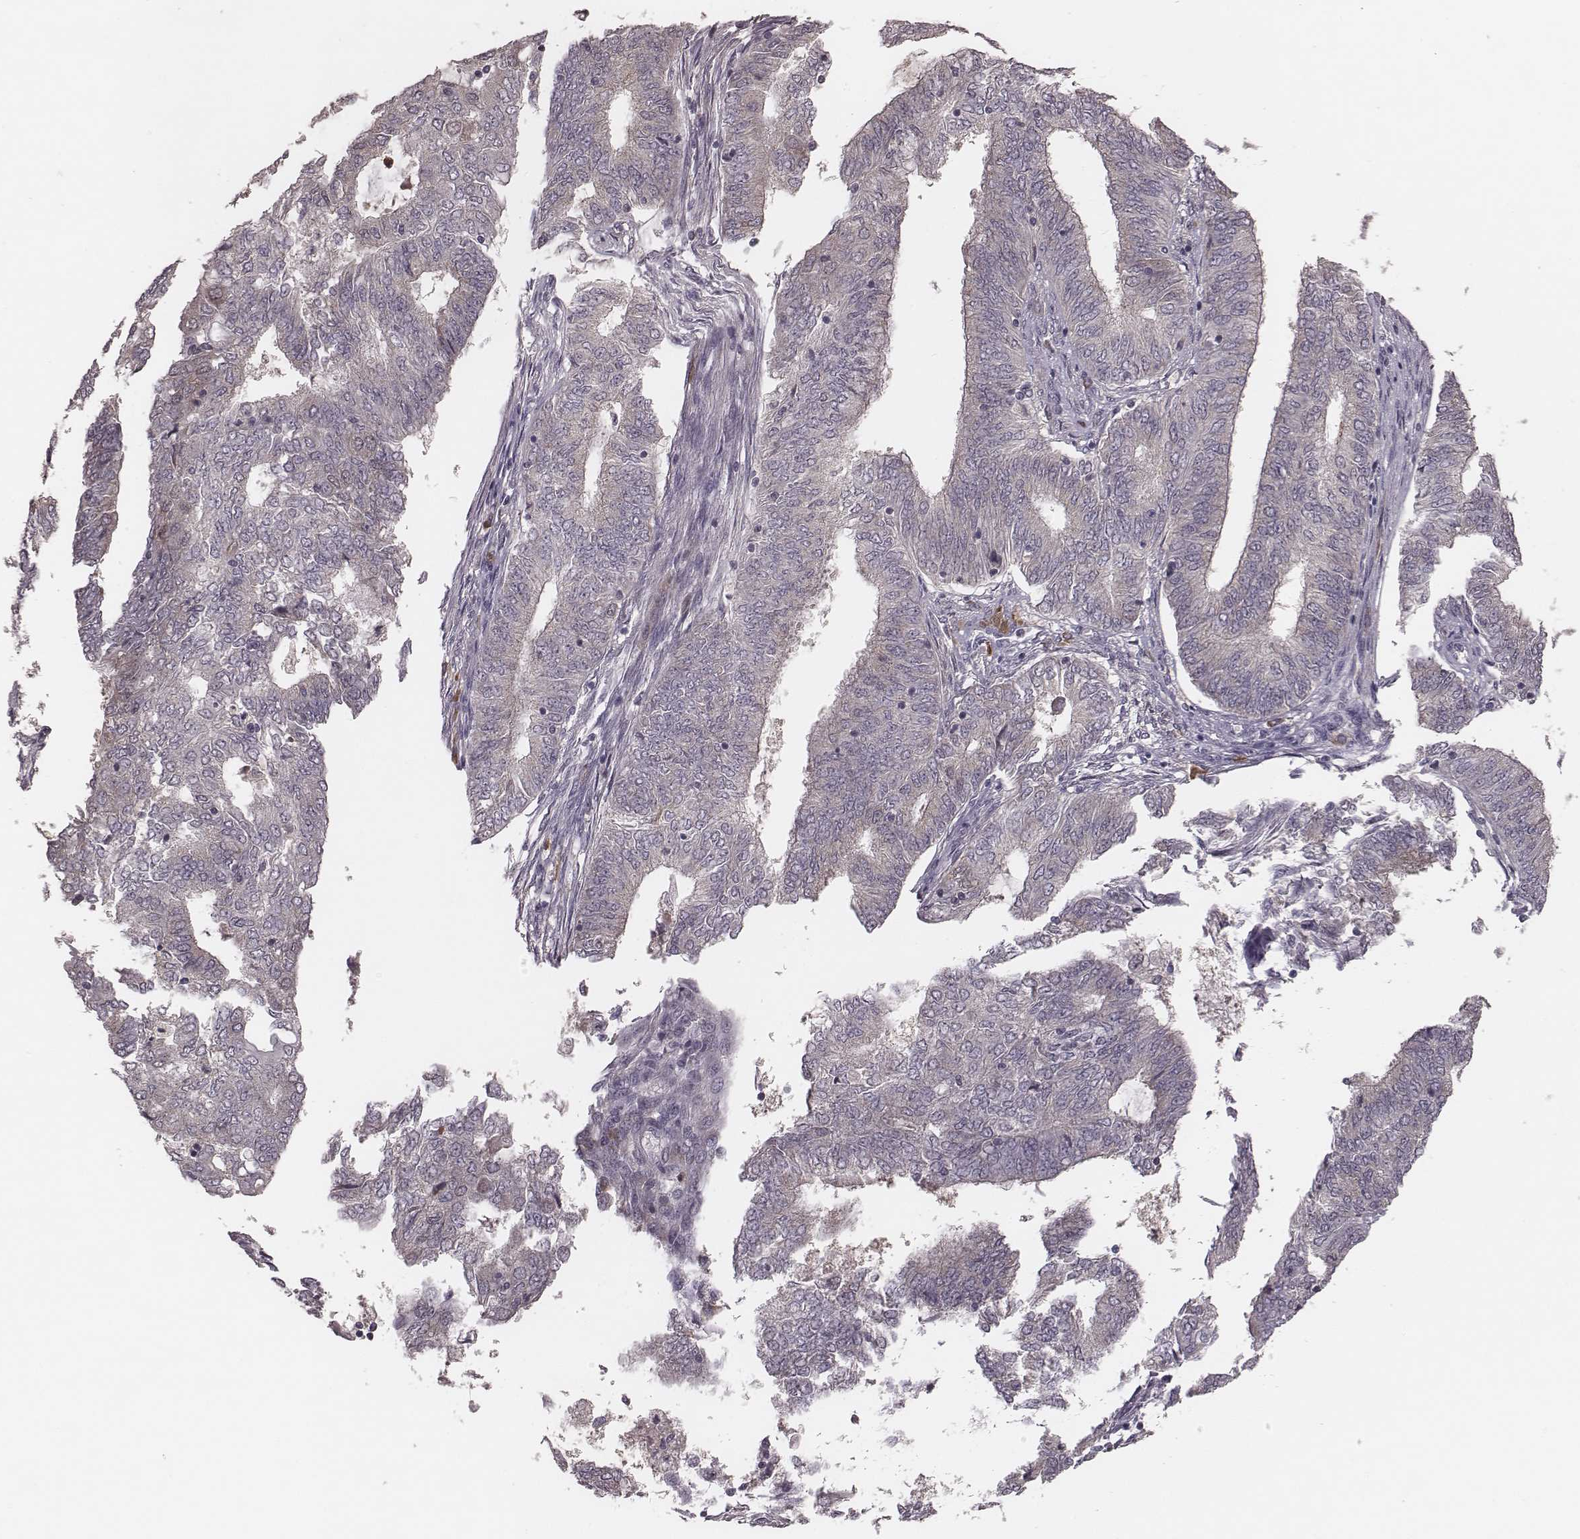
{"staining": {"intensity": "negative", "quantity": "none", "location": "none"}, "tissue": "endometrial cancer", "cell_type": "Tumor cells", "image_type": "cancer", "snomed": [{"axis": "morphology", "description": "Adenocarcinoma, NOS"}, {"axis": "topography", "description": "Endometrium"}], "caption": "This is a image of IHC staining of endometrial adenocarcinoma, which shows no positivity in tumor cells. (Immunohistochemistry (ihc), brightfield microscopy, high magnification).", "gene": "P2RX5", "patient": {"sex": "female", "age": 62}}